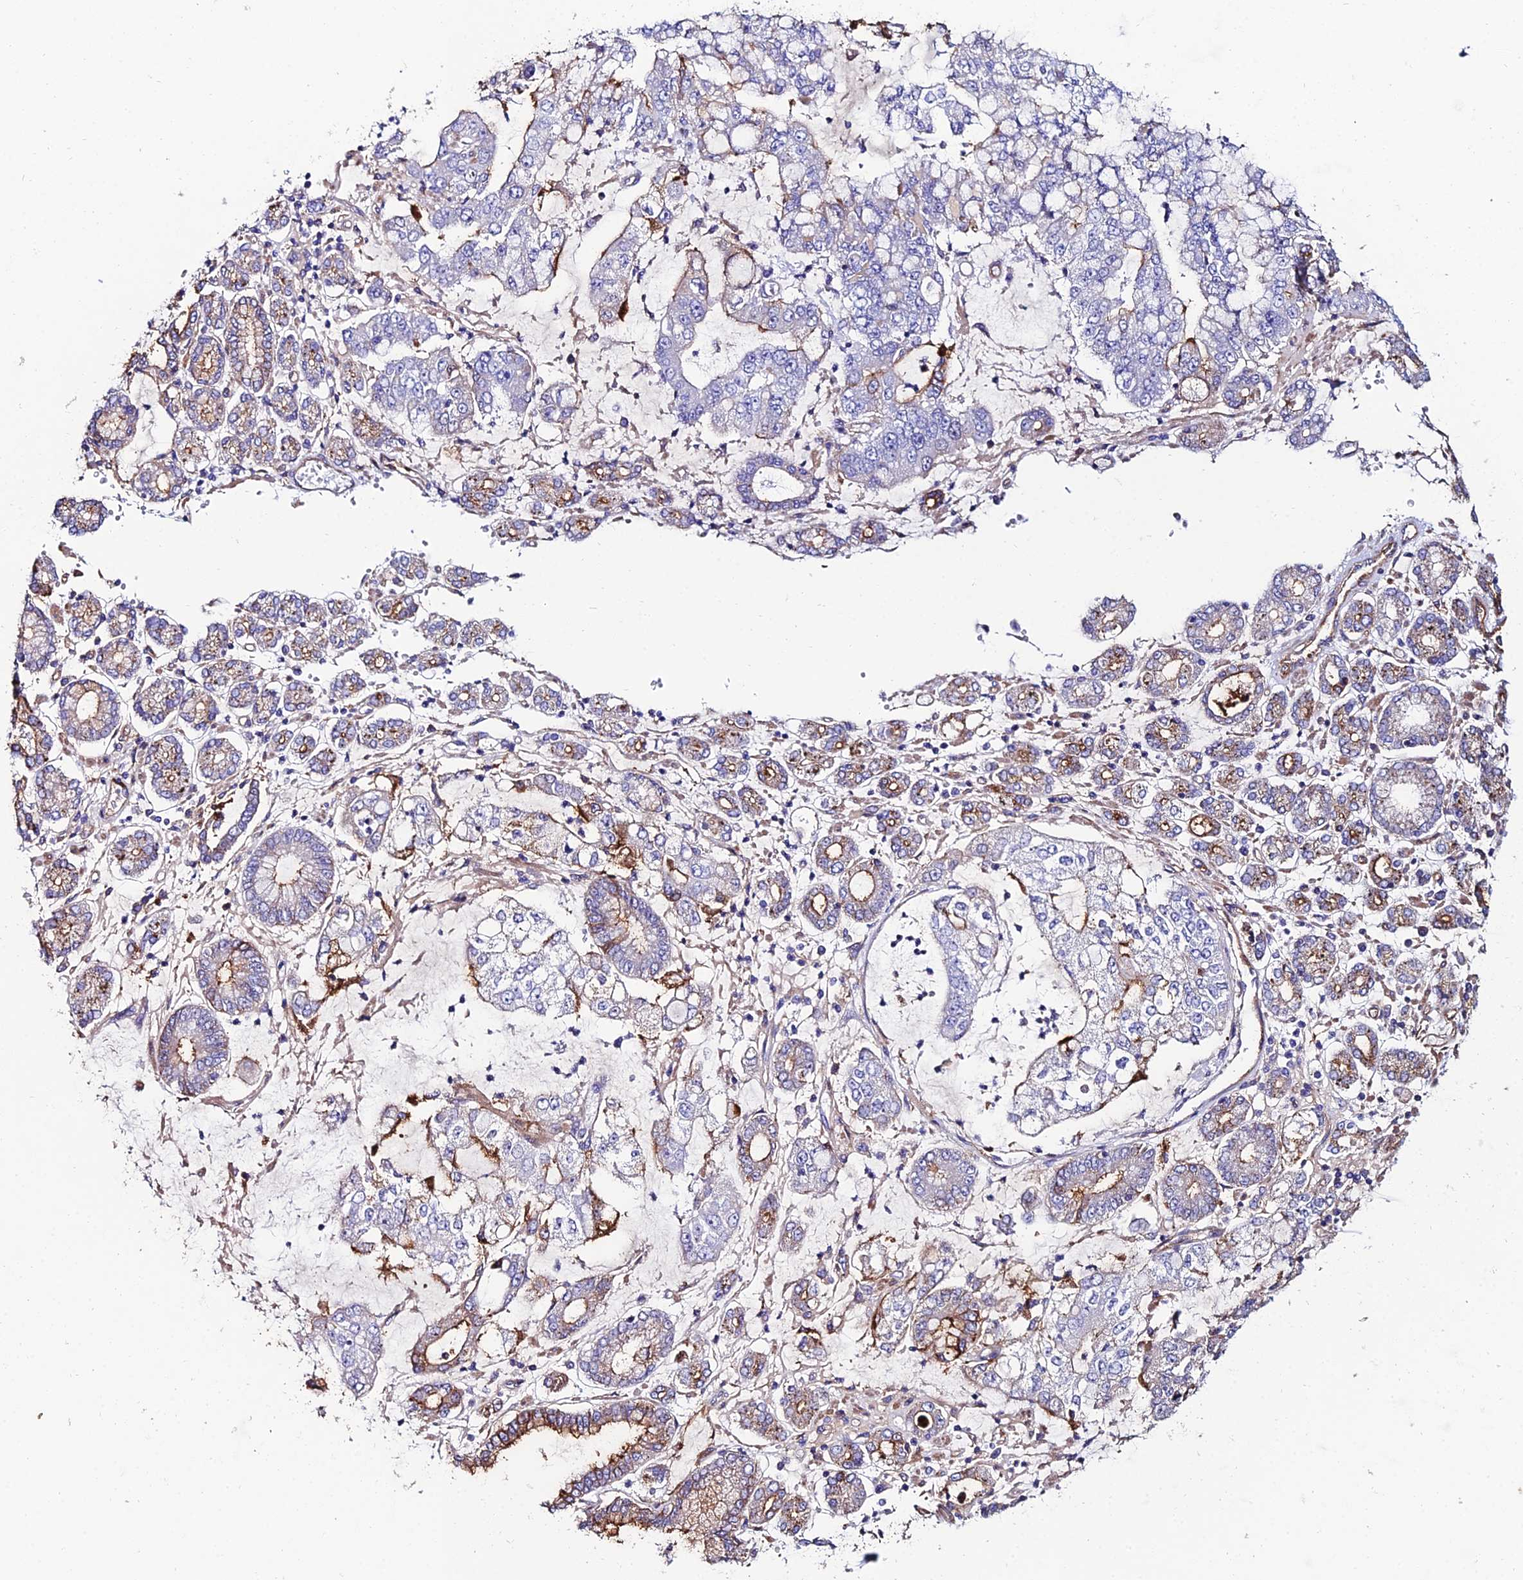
{"staining": {"intensity": "moderate", "quantity": "<25%", "location": "cytoplasmic/membranous"}, "tissue": "stomach cancer", "cell_type": "Tumor cells", "image_type": "cancer", "snomed": [{"axis": "morphology", "description": "Adenocarcinoma, NOS"}, {"axis": "topography", "description": "Stomach"}], "caption": "Immunohistochemistry histopathology image of neoplastic tissue: stomach cancer (adenocarcinoma) stained using immunohistochemistry reveals low levels of moderate protein expression localized specifically in the cytoplasmic/membranous of tumor cells, appearing as a cytoplasmic/membranous brown color.", "gene": "C6", "patient": {"sex": "male", "age": 76}}